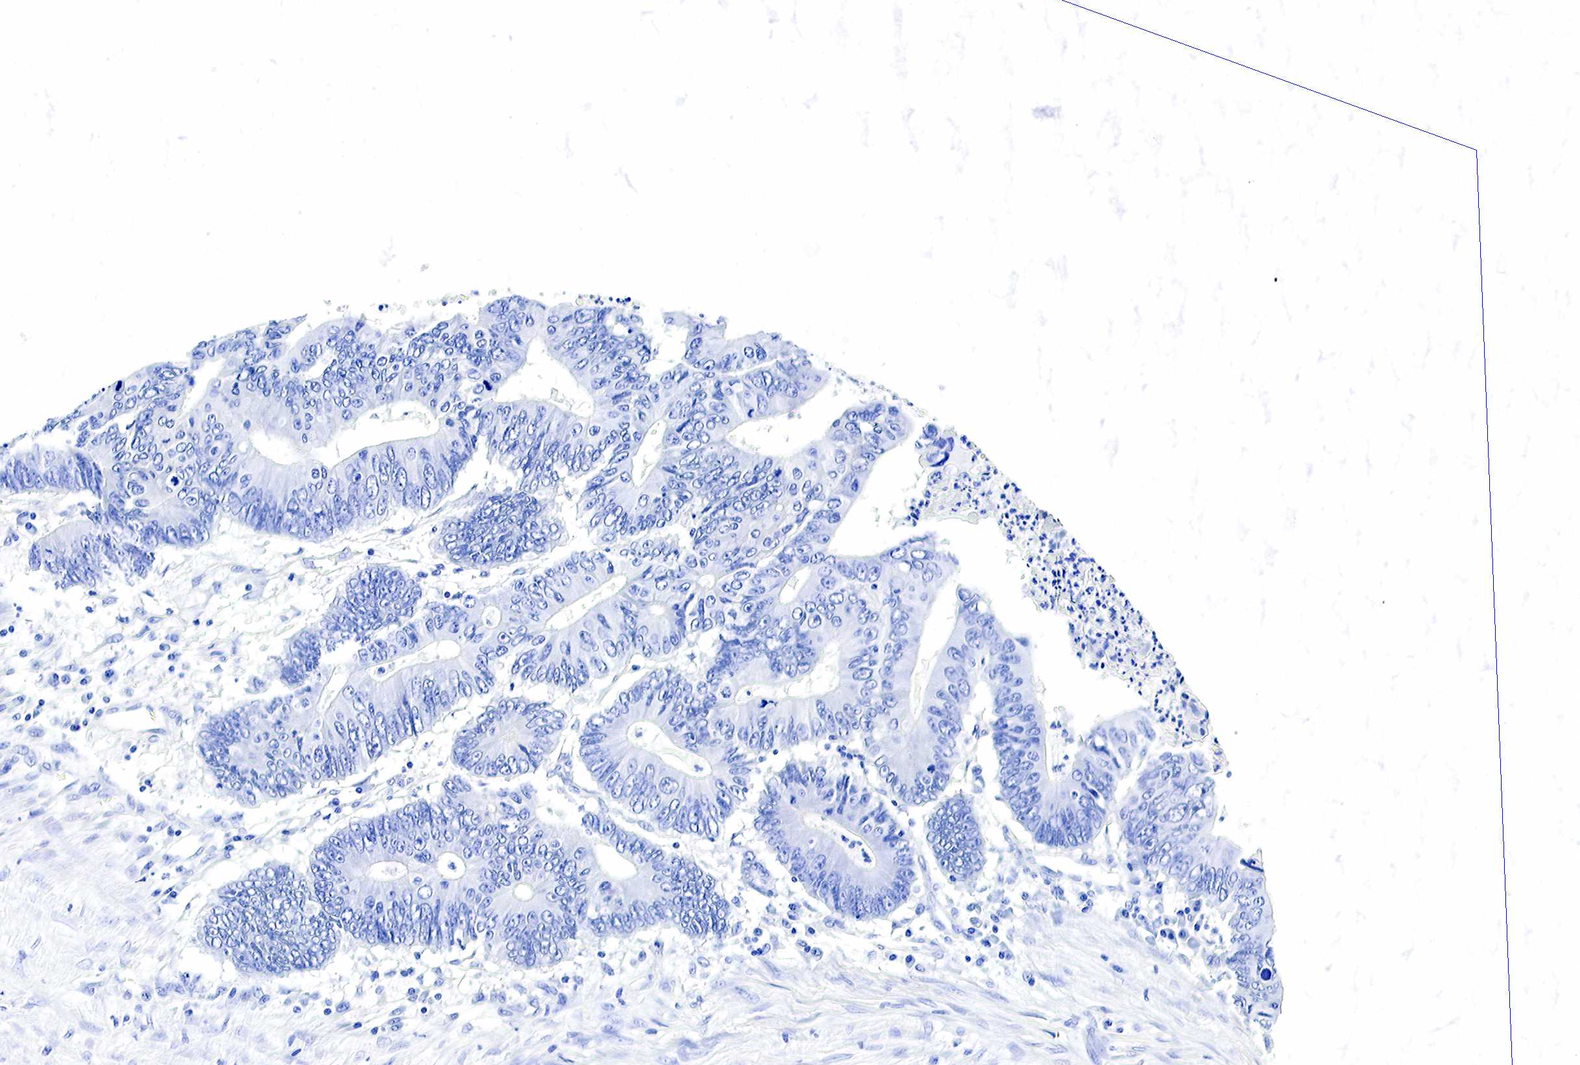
{"staining": {"intensity": "negative", "quantity": "none", "location": "none"}, "tissue": "colorectal cancer", "cell_type": "Tumor cells", "image_type": "cancer", "snomed": [{"axis": "morphology", "description": "Adenocarcinoma, NOS"}, {"axis": "topography", "description": "Colon"}], "caption": "The IHC photomicrograph has no significant expression in tumor cells of adenocarcinoma (colorectal) tissue.", "gene": "GAST", "patient": {"sex": "male", "age": 65}}